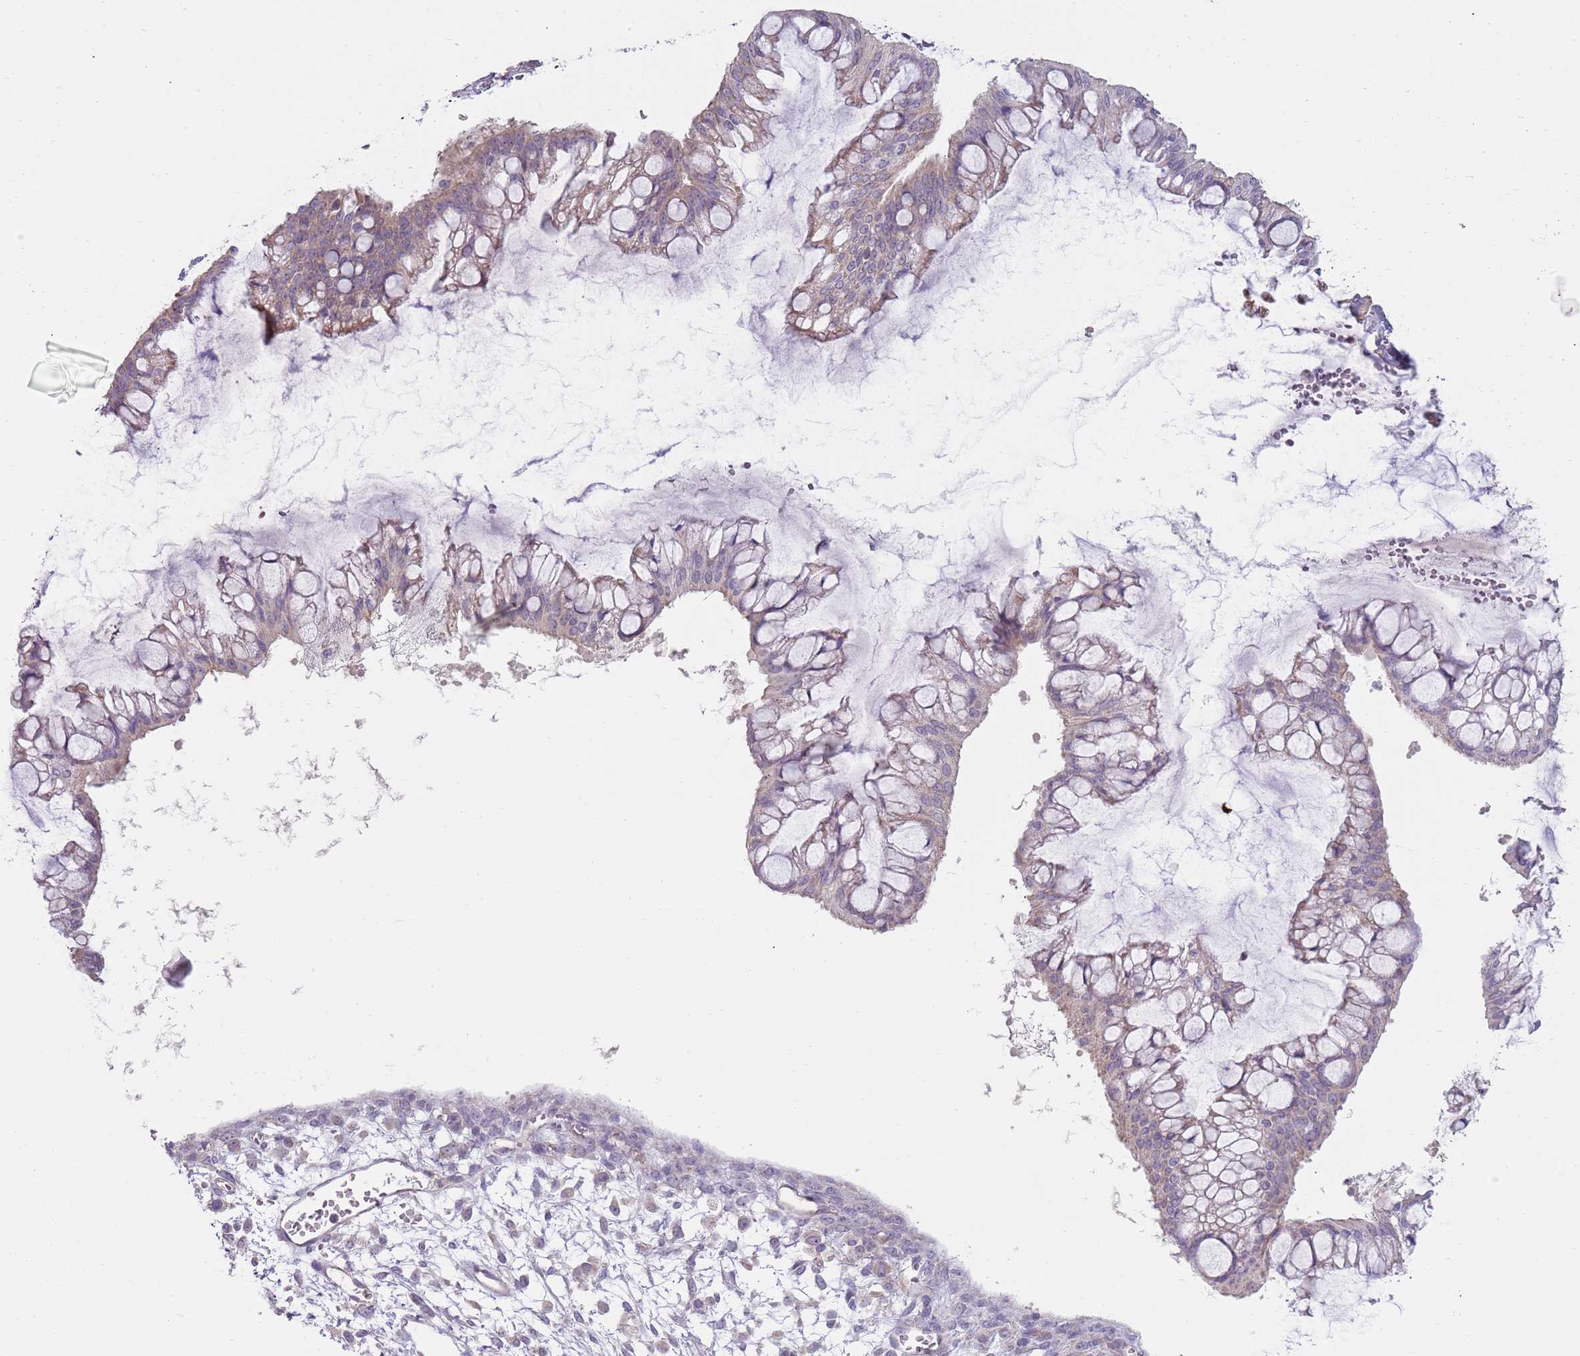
{"staining": {"intensity": "weak", "quantity": "25%-75%", "location": "cytoplasmic/membranous"}, "tissue": "ovarian cancer", "cell_type": "Tumor cells", "image_type": "cancer", "snomed": [{"axis": "morphology", "description": "Cystadenocarcinoma, mucinous, NOS"}, {"axis": "topography", "description": "Ovary"}], "caption": "Immunohistochemistry (IHC) image of neoplastic tissue: human ovarian cancer (mucinous cystadenocarcinoma) stained using immunohistochemistry demonstrates low levels of weak protein expression localized specifically in the cytoplasmic/membranous of tumor cells, appearing as a cytoplasmic/membranous brown color.", "gene": "SKOR2", "patient": {"sex": "female", "age": 73}}